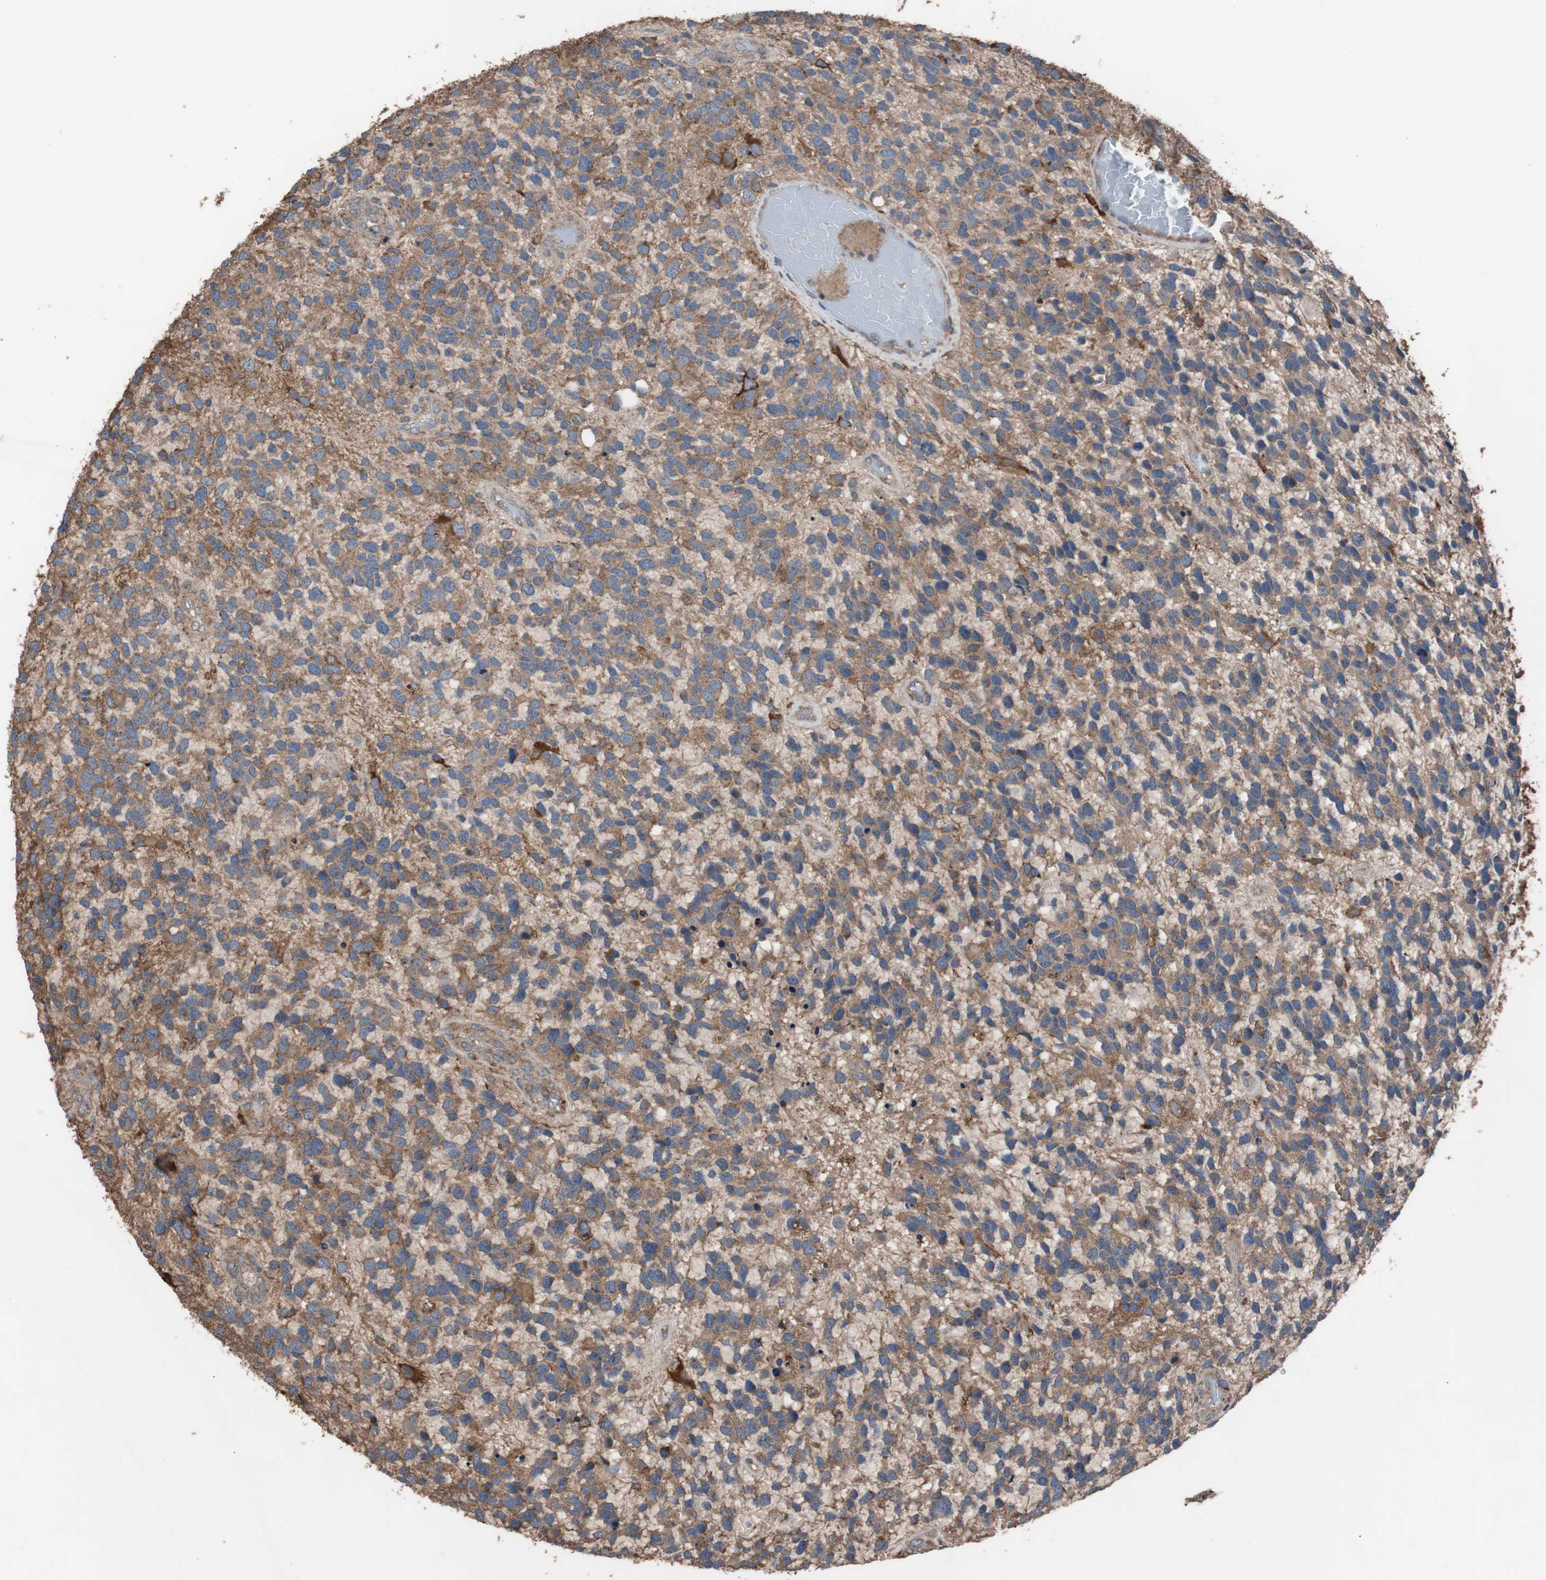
{"staining": {"intensity": "strong", "quantity": "<25%", "location": "cytoplasmic/membranous"}, "tissue": "glioma", "cell_type": "Tumor cells", "image_type": "cancer", "snomed": [{"axis": "morphology", "description": "Glioma, malignant, High grade"}, {"axis": "topography", "description": "Brain"}], "caption": "Immunohistochemistry photomicrograph of neoplastic tissue: human high-grade glioma (malignant) stained using immunohistochemistry (IHC) exhibits medium levels of strong protein expression localized specifically in the cytoplasmic/membranous of tumor cells, appearing as a cytoplasmic/membranous brown color.", "gene": "COL6A2", "patient": {"sex": "female", "age": 58}}